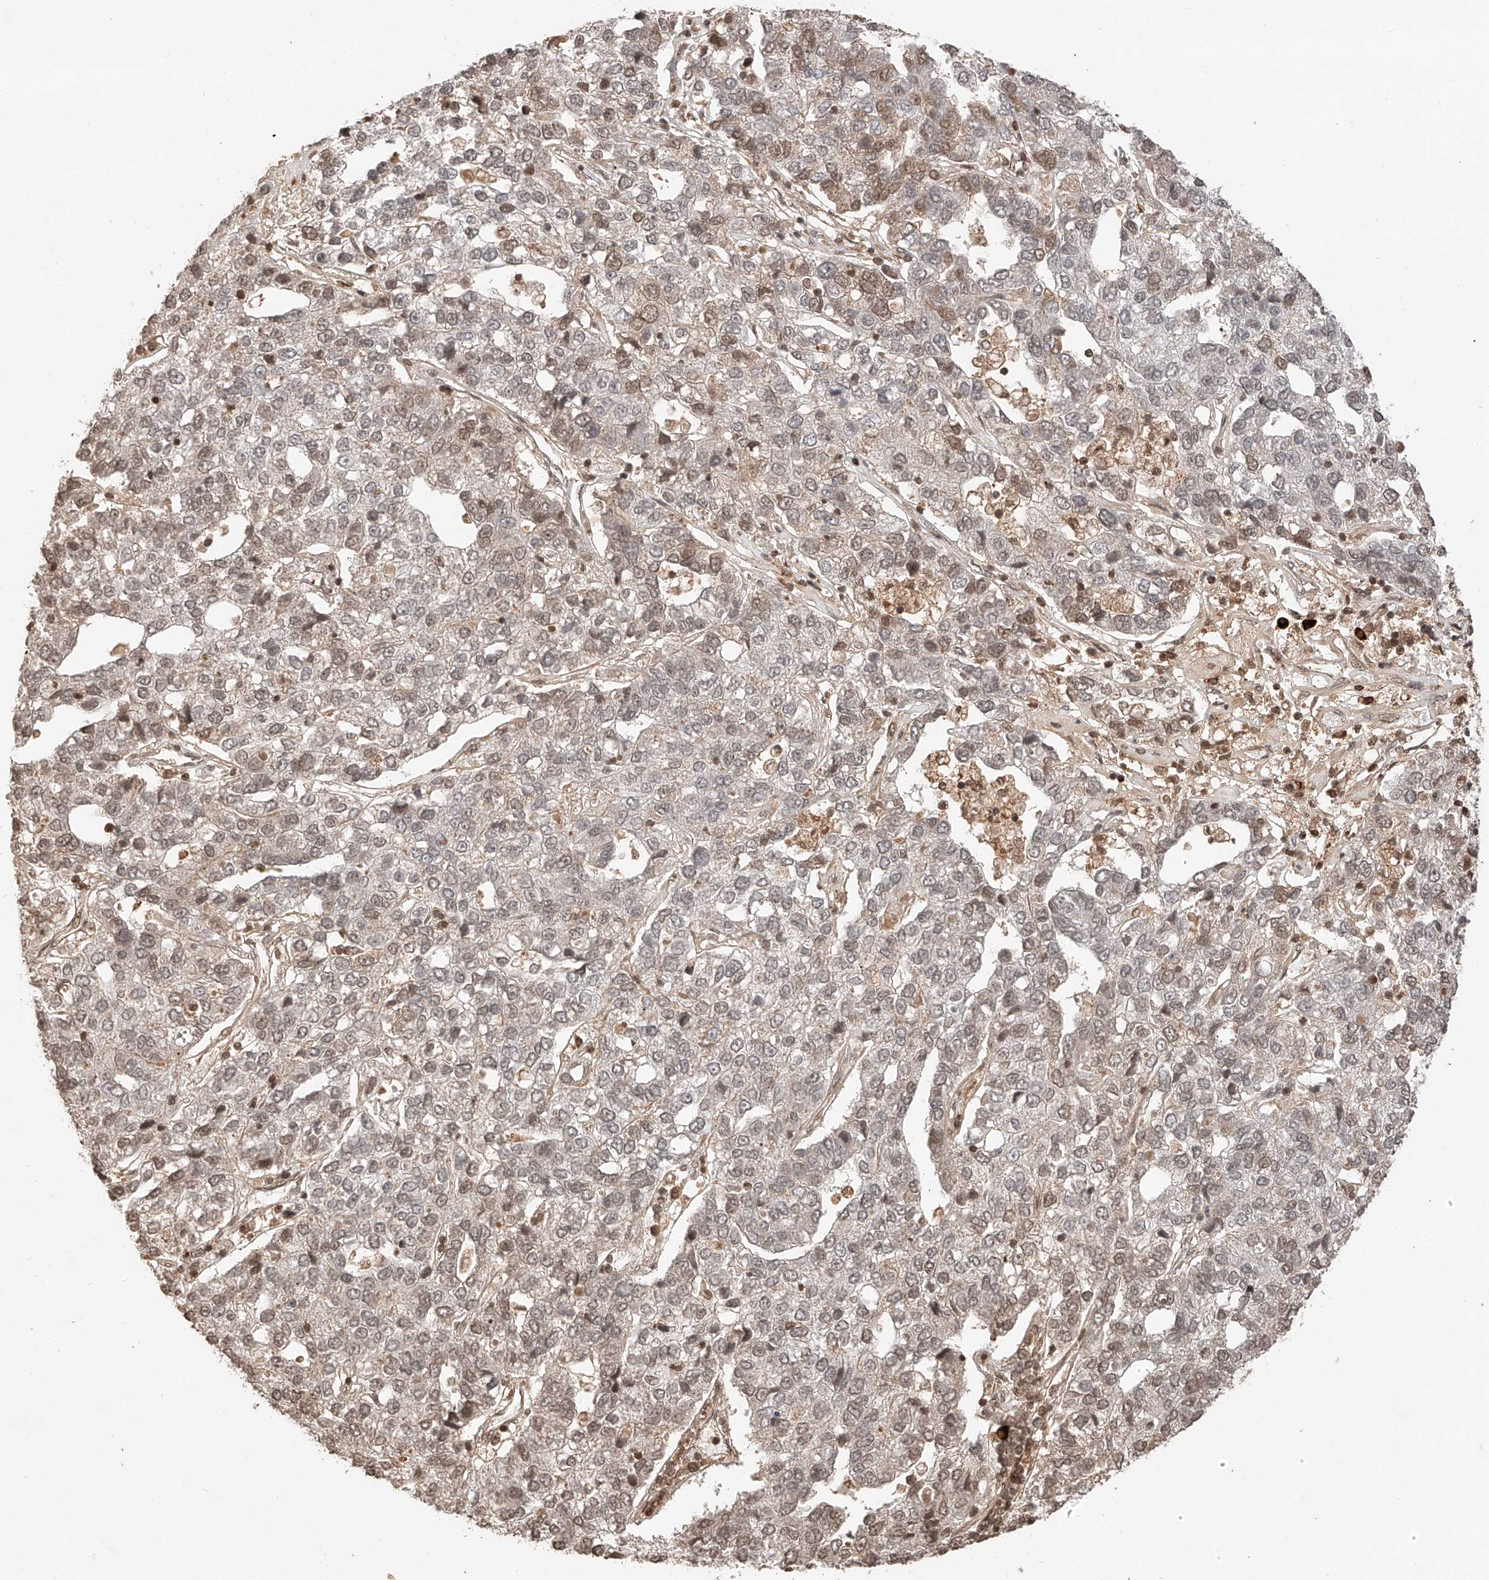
{"staining": {"intensity": "moderate", "quantity": "<25%", "location": "cytoplasmic/membranous,nuclear"}, "tissue": "pancreatic cancer", "cell_type": "Tumor cells", "image_type": "cancer", "snomed": [{"axis": "morphology", "description": "Adenocarcinoma, NOS"}, {"axis": "topography", "description": "Pancreas"}], "caption": "Immunohistochemistry image of neoplastic tissue: pancreatic adenocarcinoma stained using immunohistochemistry (IHC) shows low levels of moderate protein expression localized specifically in the cytoplasmic/membranous and nuclear of tumor cells, appearing as a cytoplasmic/membranous and nuclear brown color.", "gene": "ARHGAP33", "patient": {"sex": "female", "age": 61}}